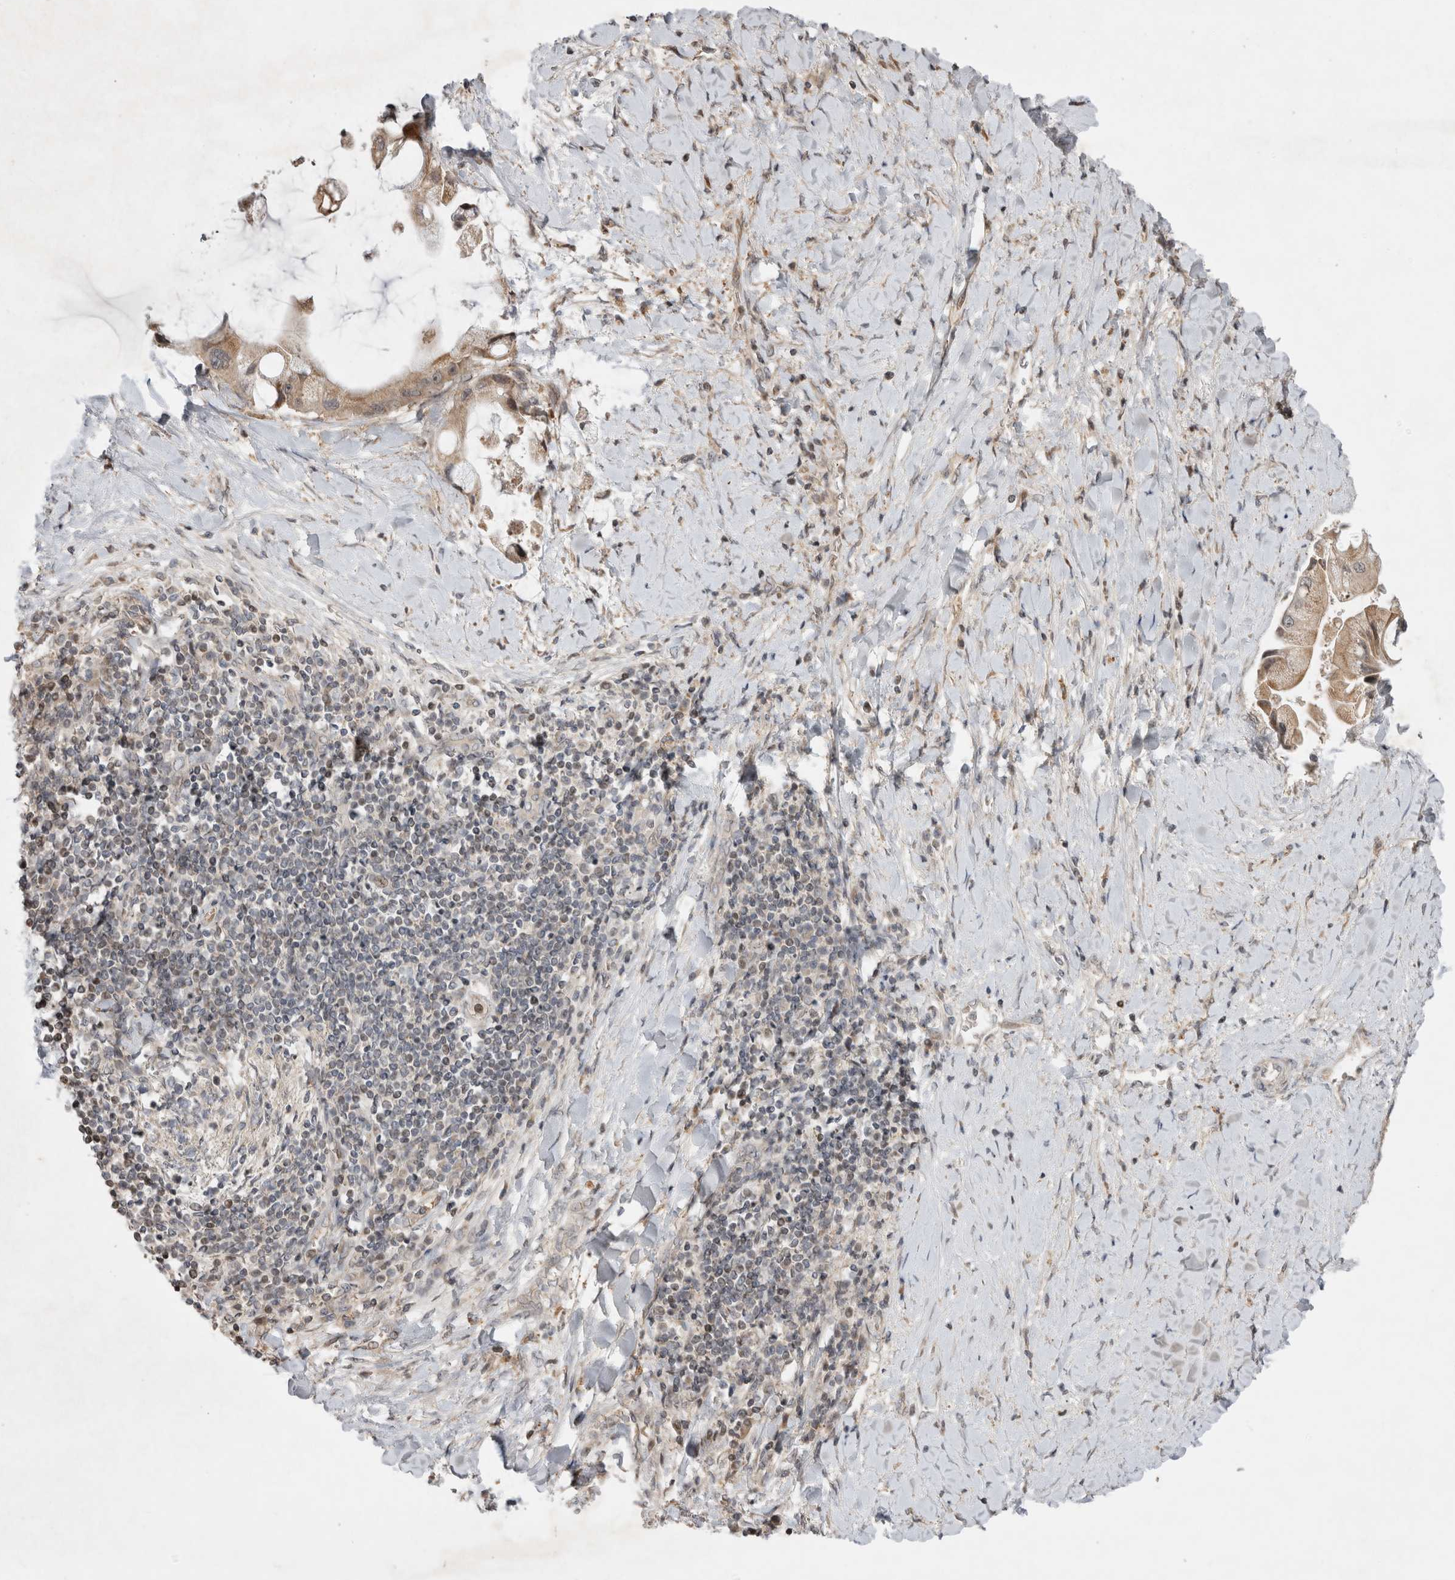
{"staining": {"intensity": "moderate", "quantity": ">75%", "location": "cytoplasmic/membranous"}, "tissue": "liver cancer", "cell_type": "Tumor cells", "image_type": "cancer", "snomed": [{"axis": "morphology", "description": "Cholangiocarcinoma"}, {"axis": "topography", "description": "Liver"}], "caption": "Cholangiocarcinoma (liver) was stained to show a protein in brown. There is medium levels of moderate cytoplasmic/membranous expression in approximately >75% of tumor cells. The protein of interest is stained brown, and the nuclei are stained in blue (DAB IHC with brightfield microscopy, high magnification).", "gene": "EIF2AK1", "patient": {"sex": "male", "age": 50}}